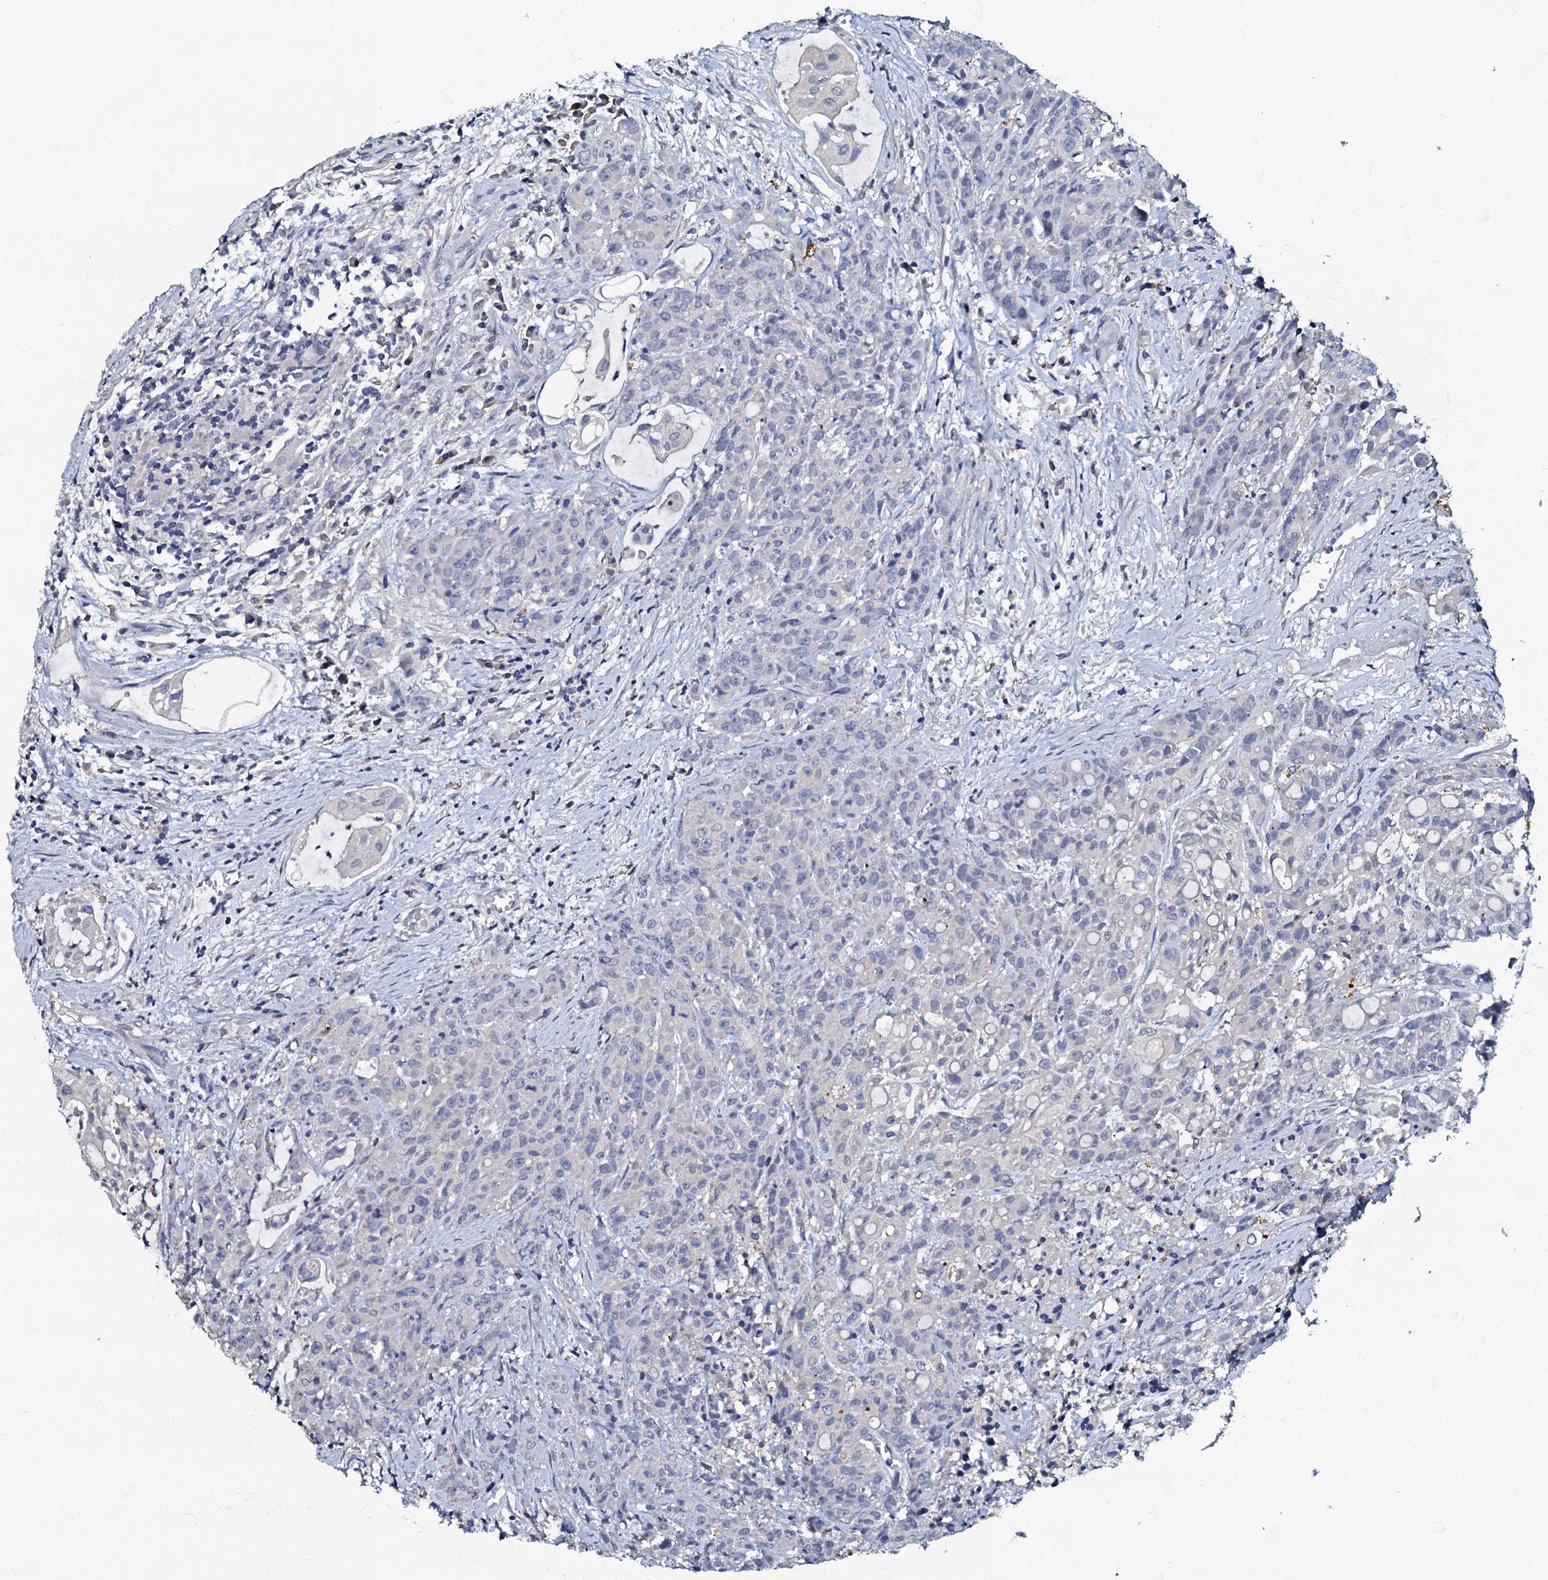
{"staining": {"intensity": "negative", "quantity": "none", "location": "none"}, "tissue": "colorectal cancer", "cell_type": "Tumor cells", "image_type": "cancer", "snomed": [{"axis": "morphology", "description": "Adenocarcinoma, NOS"}, {"axis": "topography", "description": "Colon"}], "caption": "There is no significant positivity in tumor cells of colorectal adenocarcinoma.", "gene": "OLAH", "patient": {"sex": "male", "age": 62}}